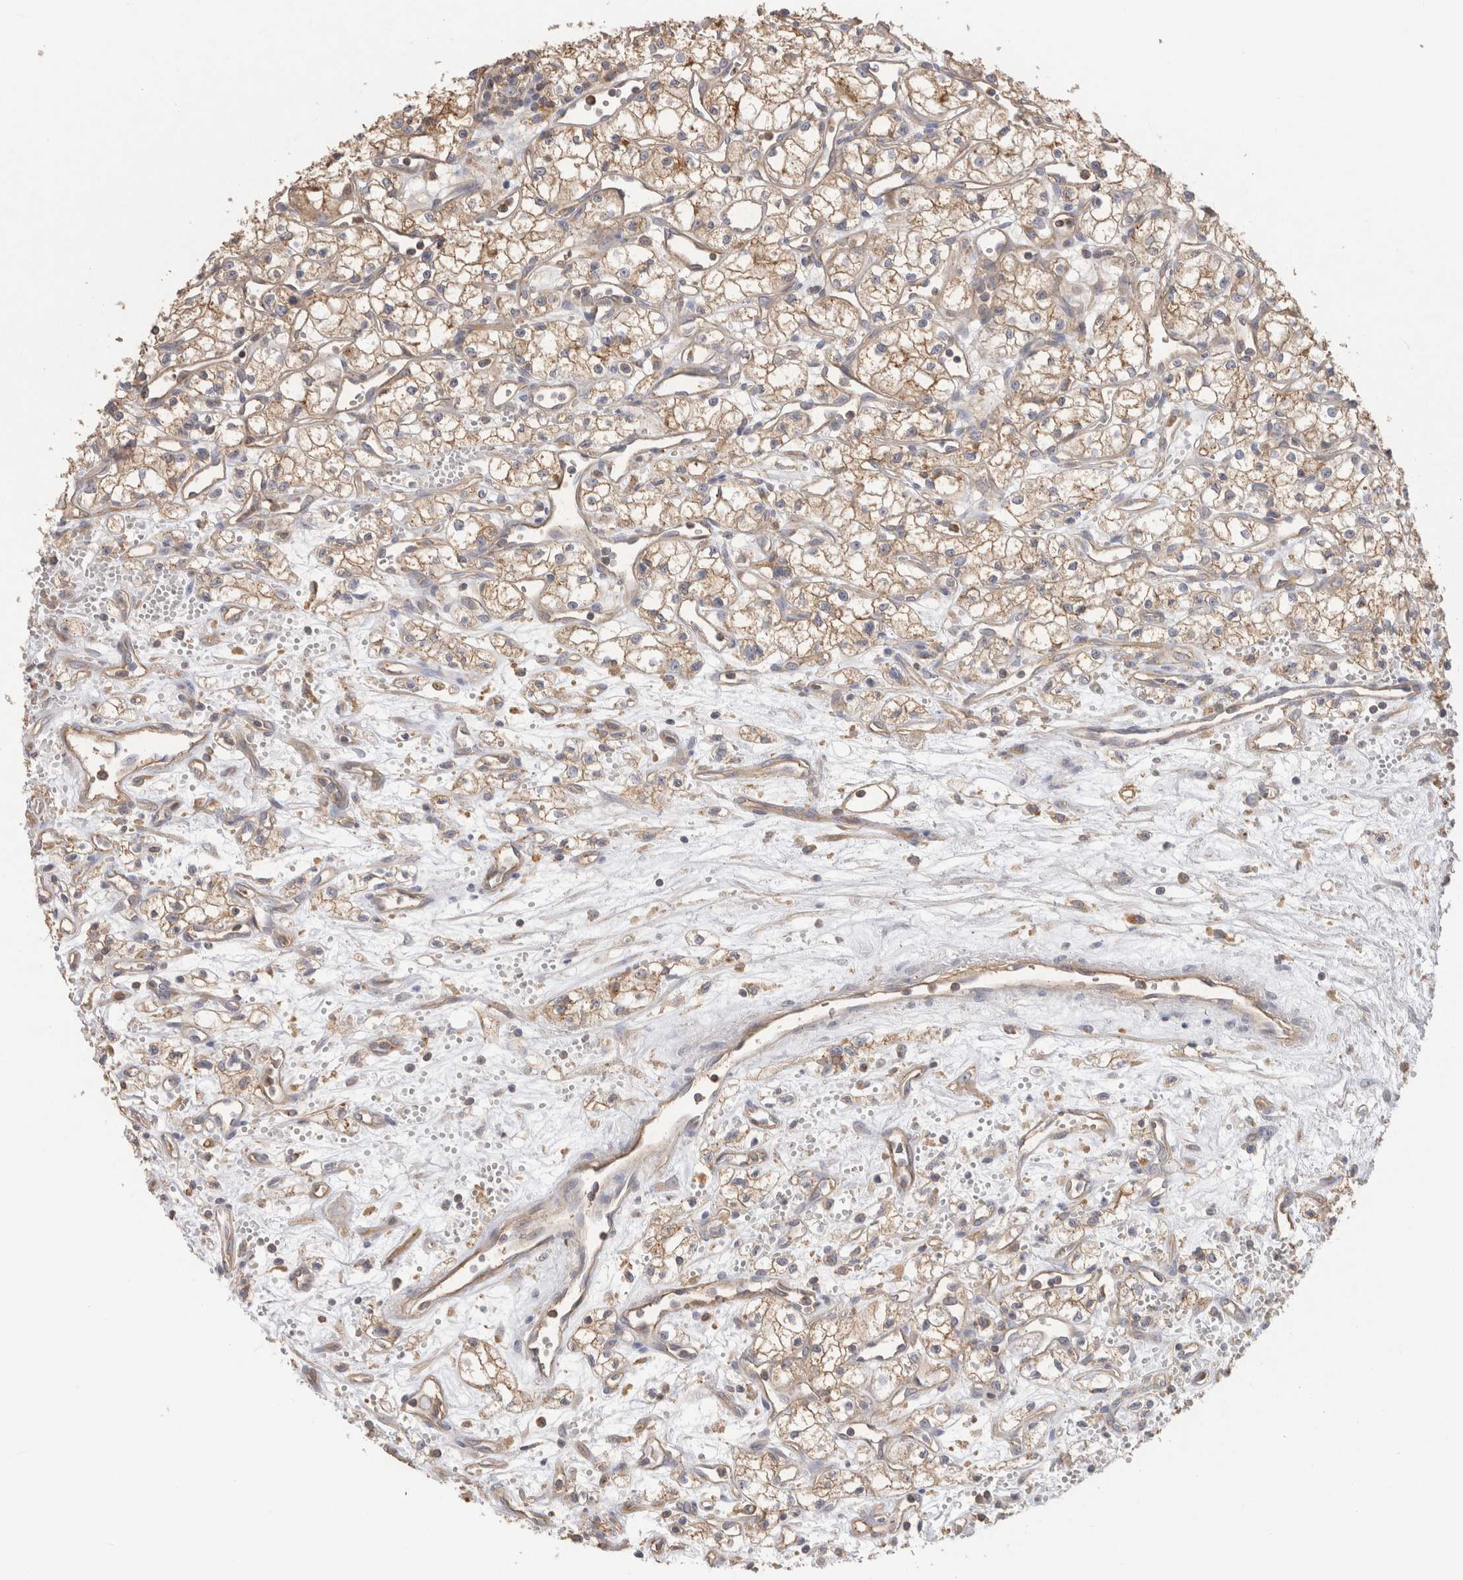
{"staining": {"intensity": "weak", "quantity": ">75%", "location": "cytoplasmic/membranous"}, "tissue": "renal cancer", "cell_type": "Tumor cells", "image_type": "cancer", "snomed": [{"axis": "morphology", "description": "Adenocarcinoma, NOS"}, {"axis": "topography", "description": "Kidney"}], "caption": "Protein staining of renal cancer tissue reveals weak cytoplasmic/membranous positivity in about >75% of tumor cells. Nuclei are stained in blue.", "gene": "CHMP6", "patient": {"sex": "male", "age": 59}}